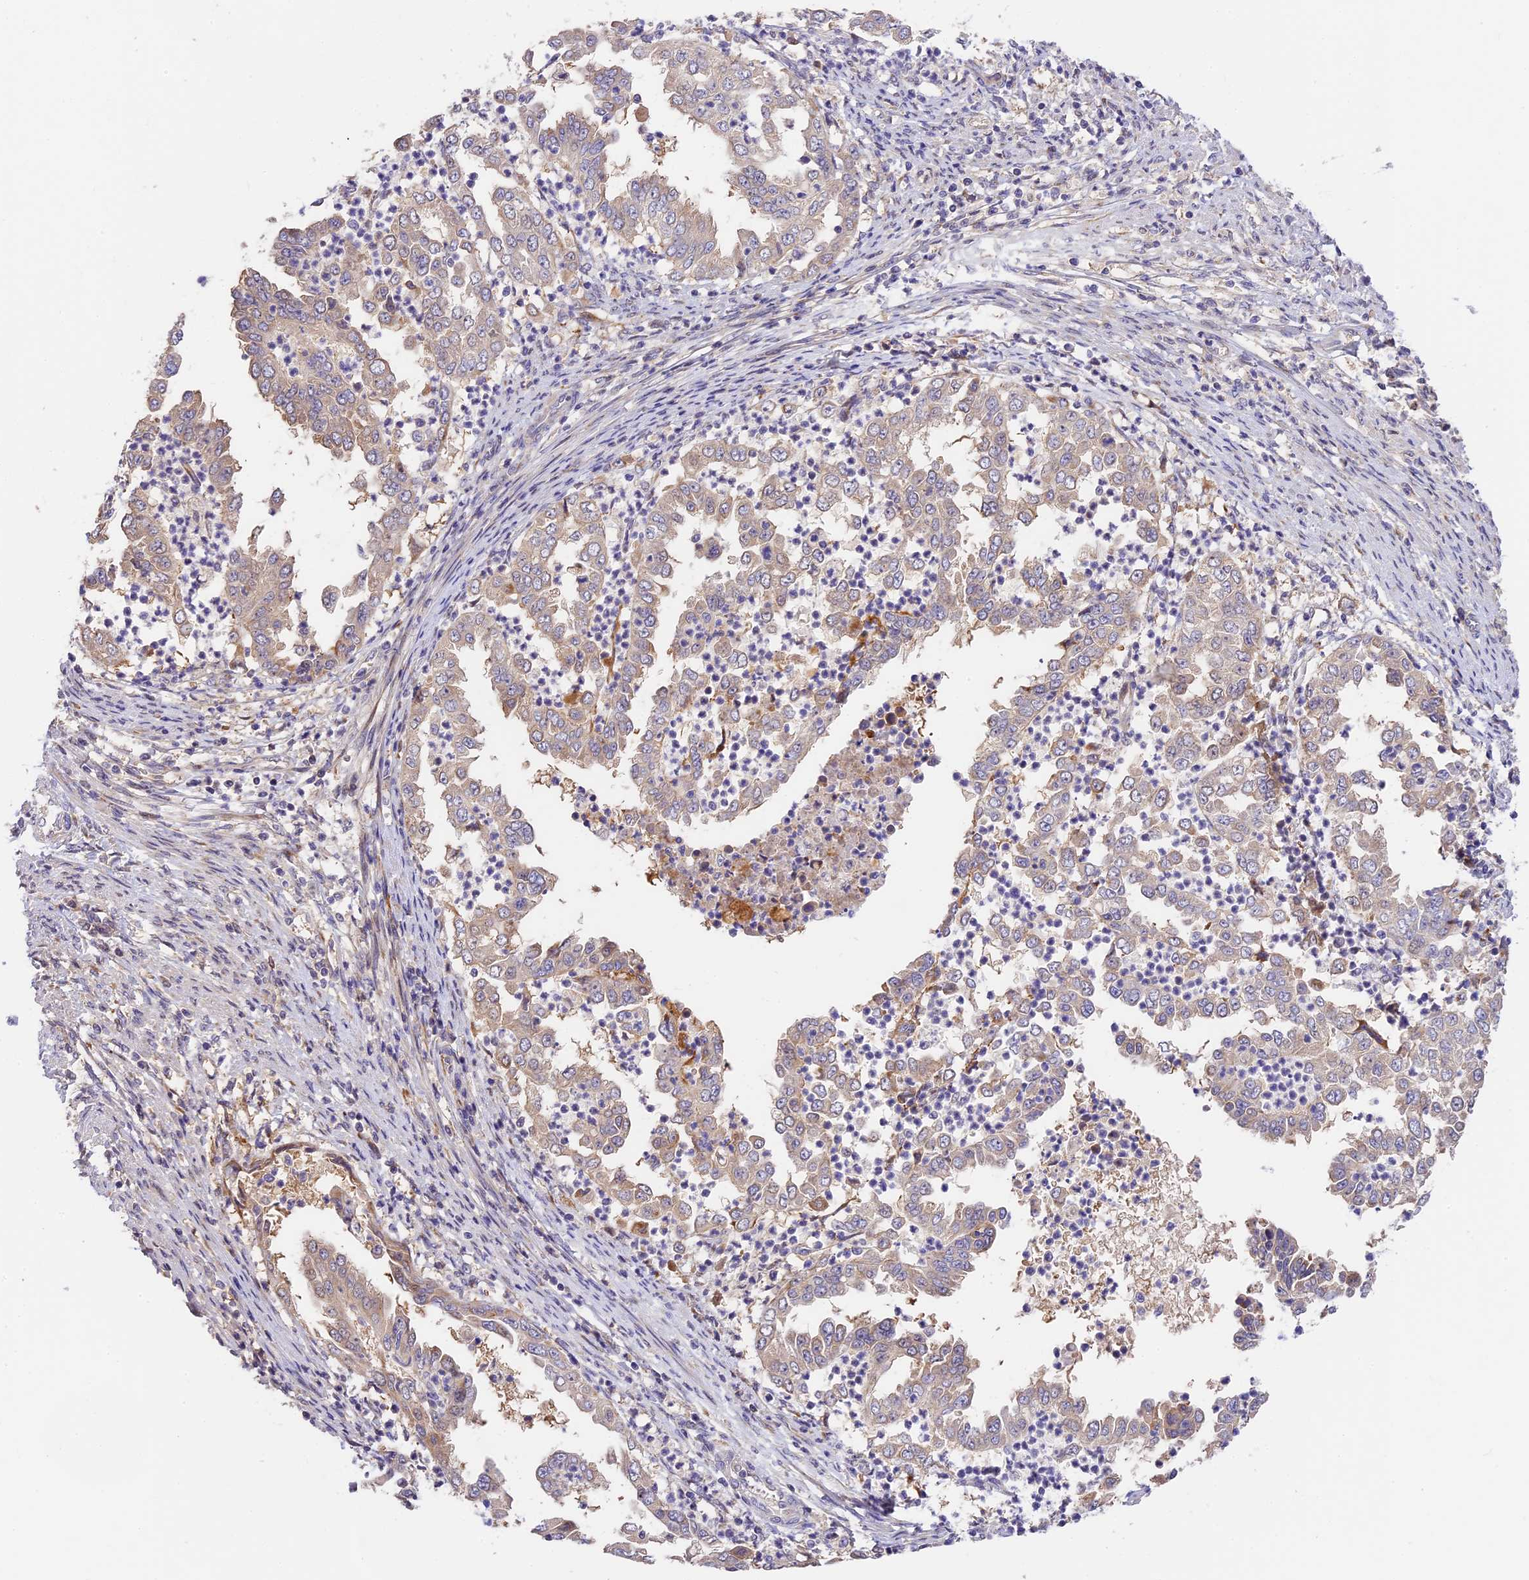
{"staining": {"intensity": "weak", "quantity": "25%-75%", "location": "cytoplasmic/membranous"}, "tissue": "endometrial cancer", "cell_type": "Tumor cells", "image_type": "cancer", "snomed": [{"axis": "morphology", "description": "Adenocarcinoma, NOS"}, {"axis": "topography", "description": "Endometrium"}], "caption": "Protein expression analysis of human endometrial cancer (adenocarcinoma) reveals weak cytoplasmic/membranous positivity in about 25%-75% of tumor cells. (DAB (3,3'-diaminobenzidine) = brown stain, brightfield microscopy at high magnification).", "gene": "BSCL2", "patient": {"sex": "female", "age": 85}}